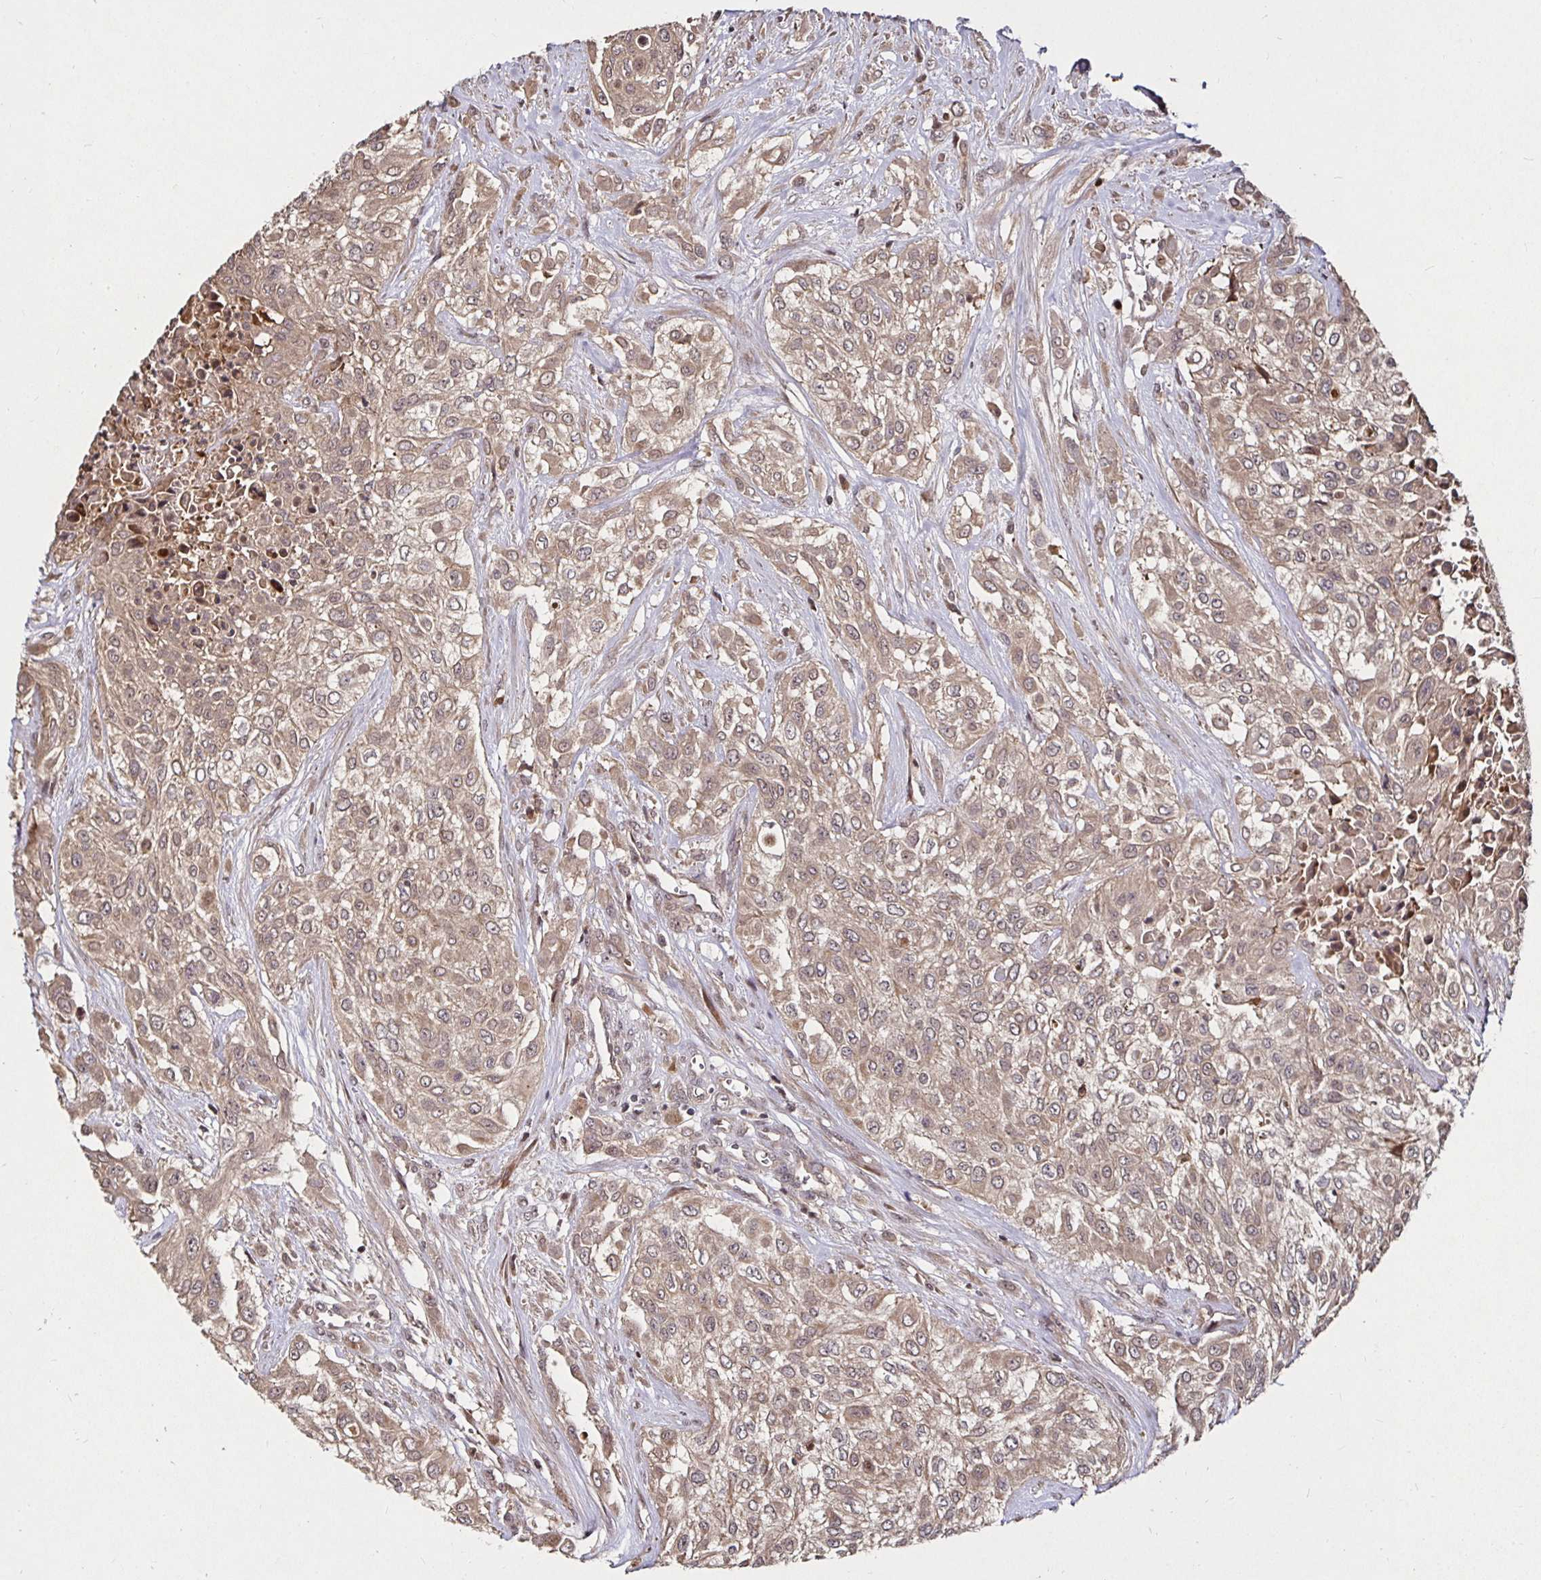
{"staining": {"intensity": "weak", "quantity": ">75%", "location": "cytoplasmic/membranous"}, "tissue": "urothelial cancer", "cell_type": "Tumor cells", "image_type": "cancer", "snomed": [{"axis": "morphology", "description": "Urothelial carcinoma, High grade"}, {"axis": "topography", "description": "Urinary bladder"}], "caption": "Approximately >75% of tumor cells in urothelial cancer reveal weak cytoplasmic/membranous protein staining as visualized by brown immunohistochemical staining.", "gene": "SMYD3", "patient": {"sex": "male", "age": 57}}